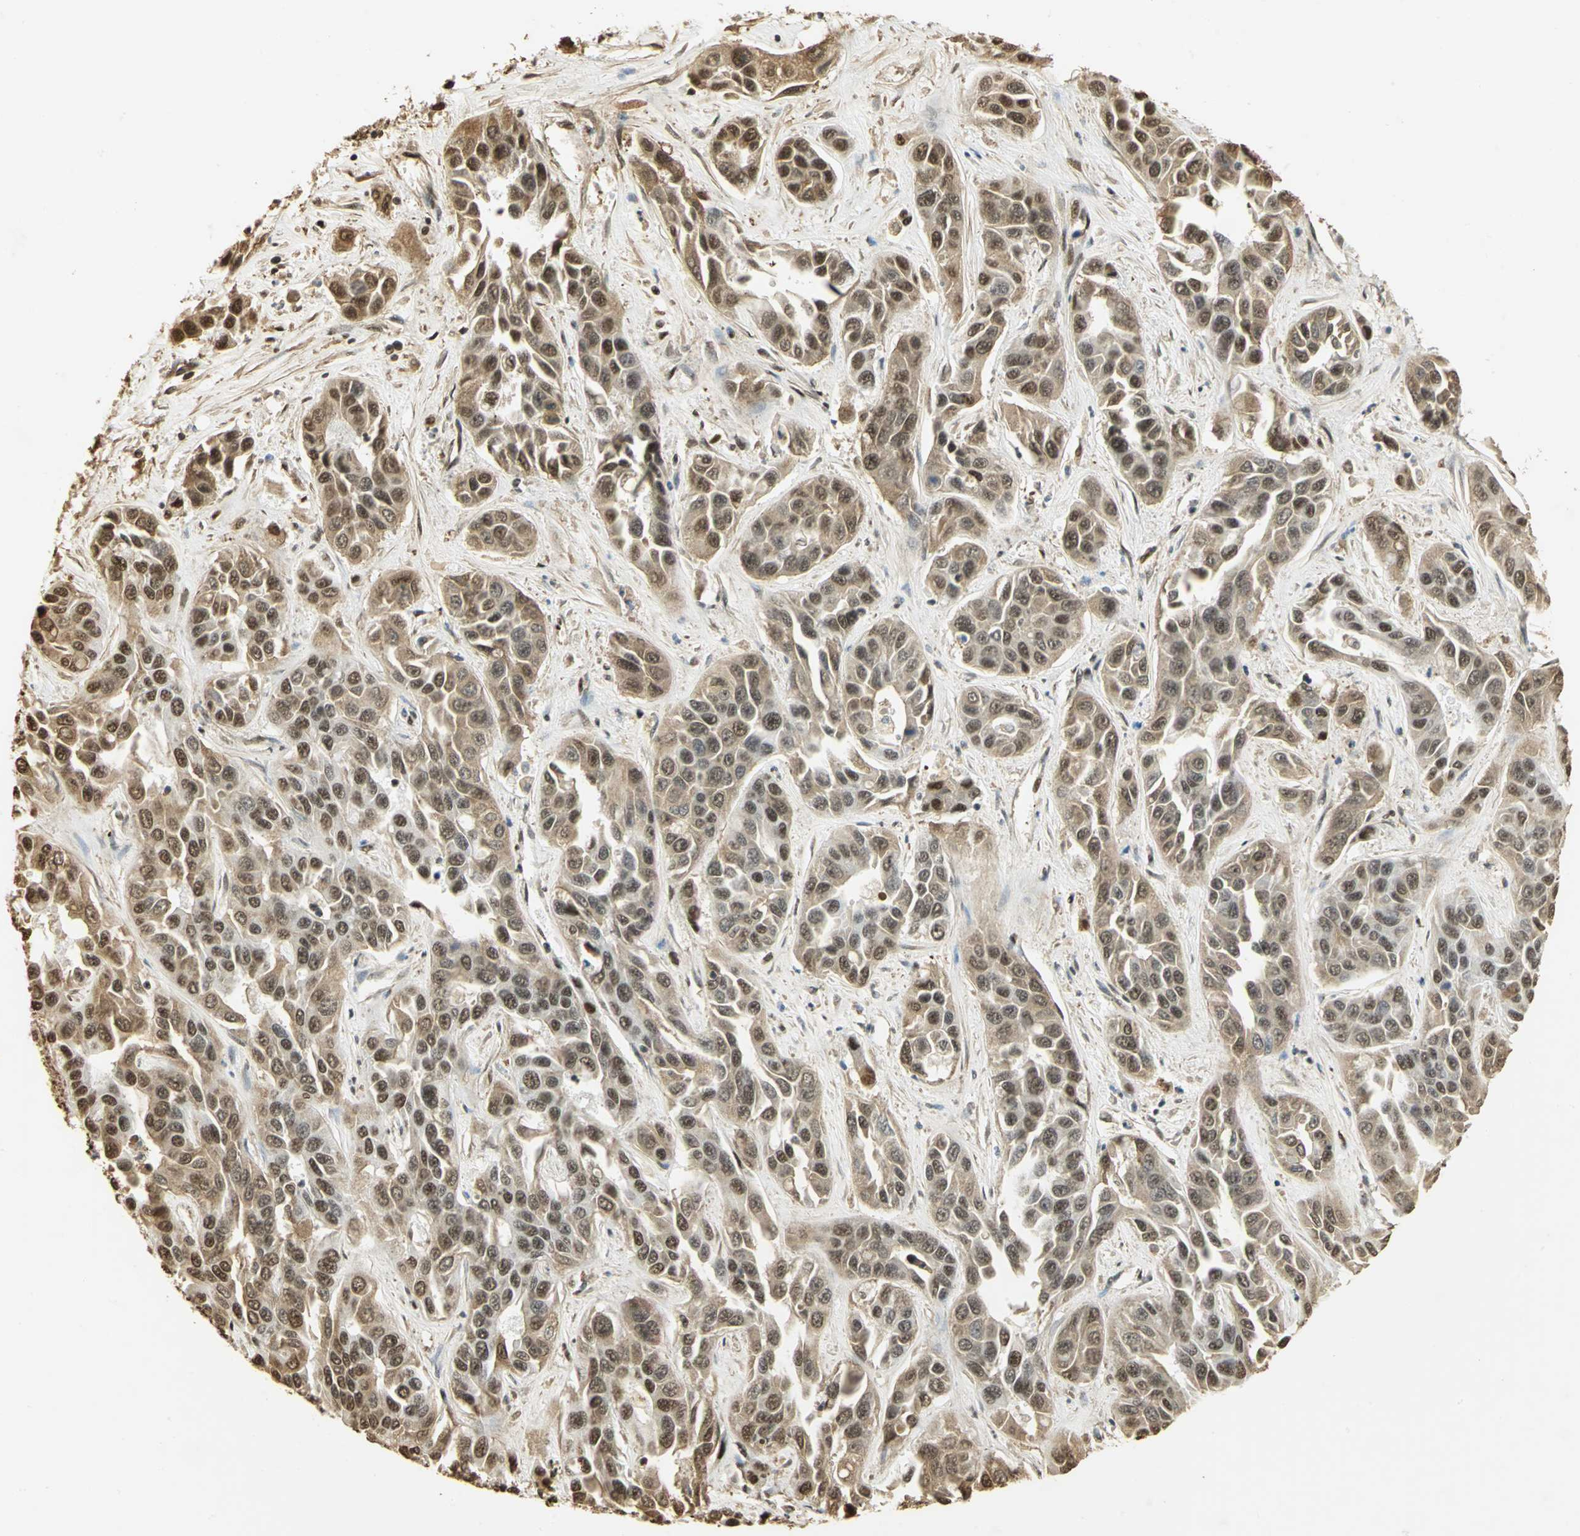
{"staining": {"intensity": "moderate", "quantity": ">75%", "location": "cytoplasmic/membranous,nuclear"}, "tissue": "liver cancer", "cell_type": "Tumor cells", "image_type": "cancer", "snomed": [{"axis": "morphology", "description": "Cholangiocarcinoma"}, {"axis": "topography", "description": "Liver"}], "caption": "Immunohistochemical staining of human liver cancer demonstrates medium levels of moderate cytoplasmic/membranous and nuclear positivity in approximately >75% of tumor cells. The protein of interest is stained brown, and the nuclei are stained in blue (DAB IHC with brightfield microscopy, high magnification).", "gene": "SET", "patient": {"sex": "female", "age": 52}}